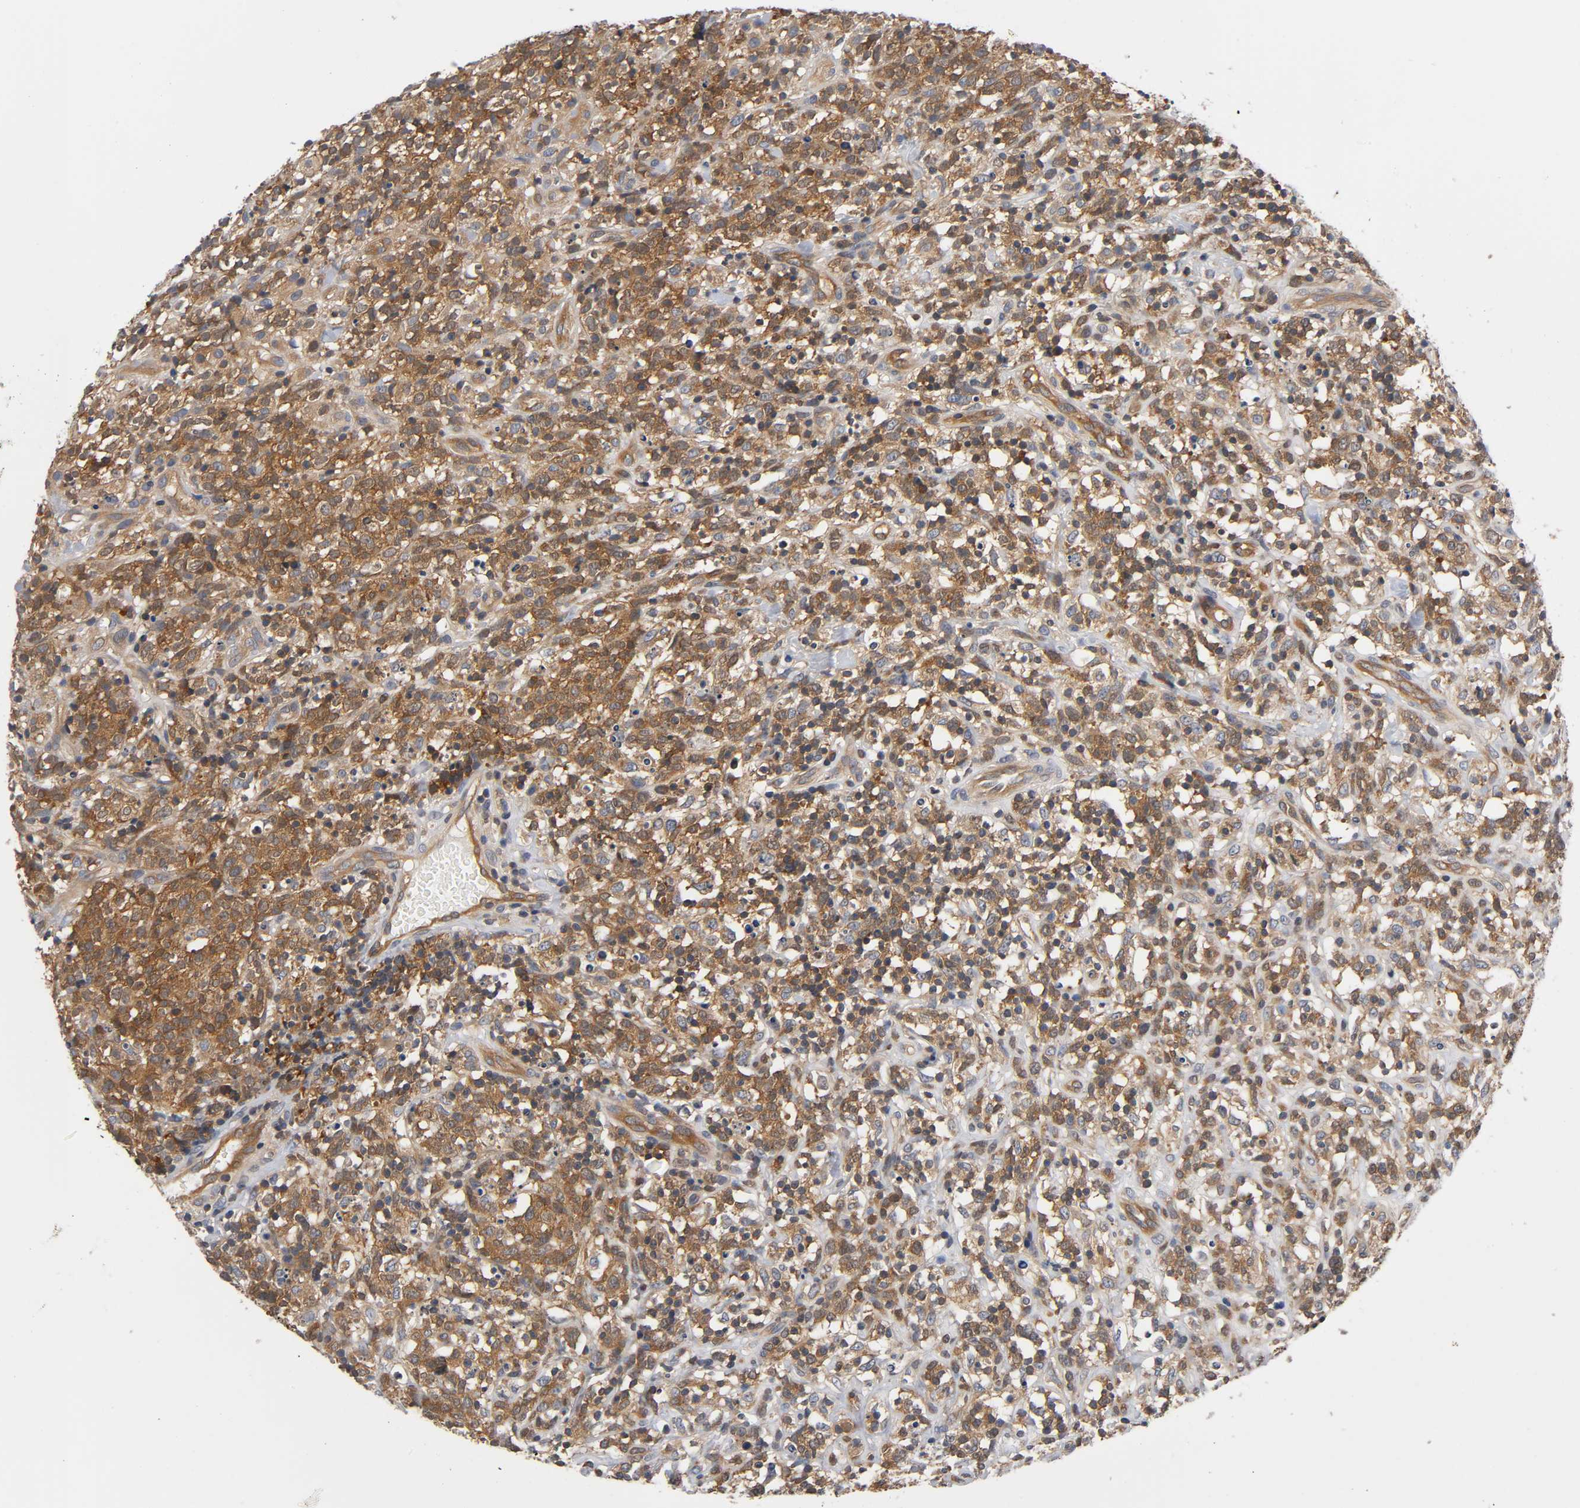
{"staining": {"intensity": "moderate", "quantity": ">75%", "location": "cytoplasmic/membranous"}, "tissue": "lymphoma", "cell_type": "Tumor cells", "image_type": "cancer", "snomed": [{"axis": "morphology", "description": "Malignant lymphoma, non-Hodgkin's type, High grade"}, {"axis": "topography", "description": "Lymph node"}], "caption": "Malignant lymphoma, non-Hodgkin's type (high-grade) stained for a protein shows moderate cytoplasmic/membranous positivity in tumor cells. The protein of interest is shown in brown color, while the nuclei are stained blue.", "gene": "PRKAB1", "patient": {"sex": "female", "age": 73}}